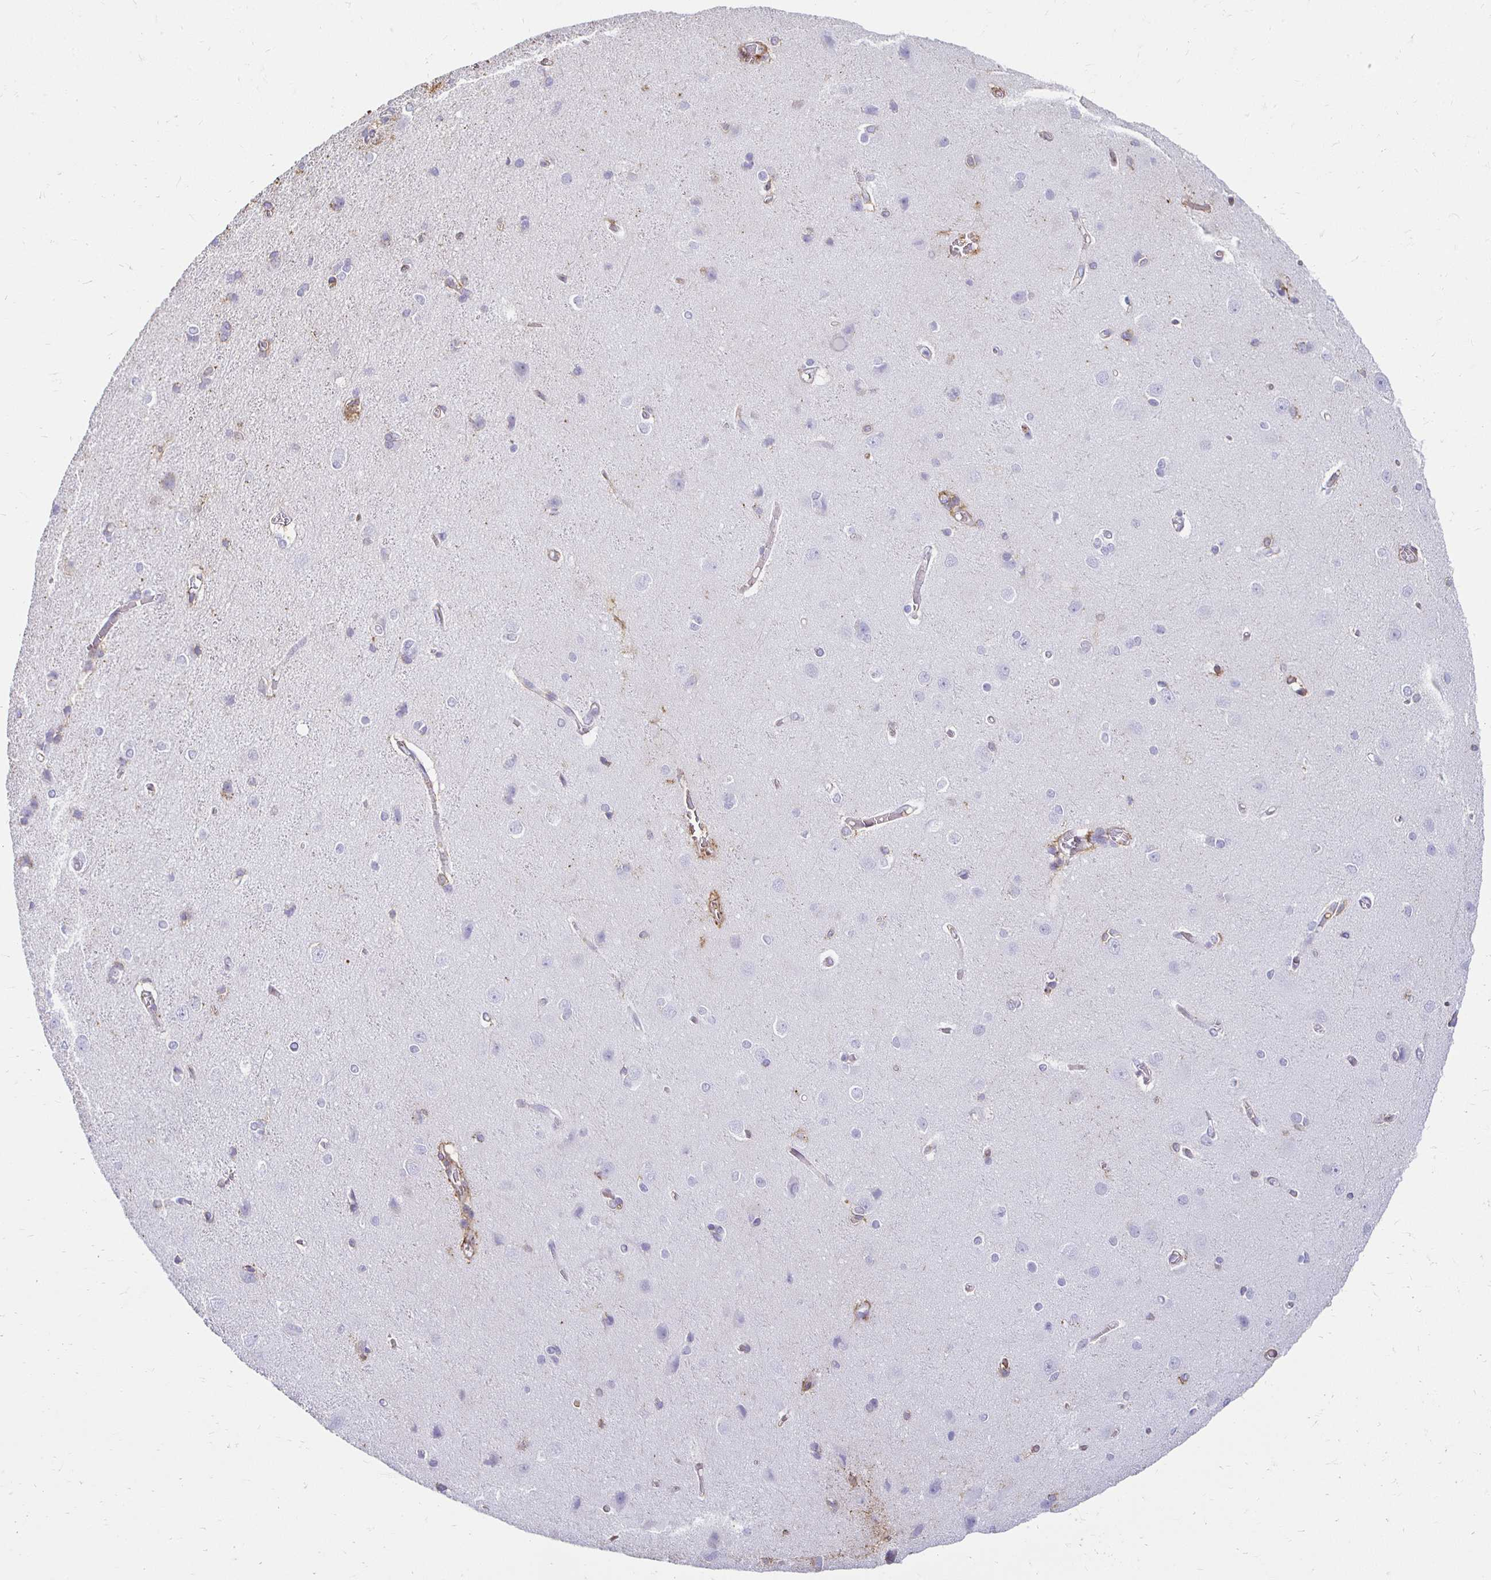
{"staining": {"intensity": "weak", "quantity": "<25%", "location": "cytoplasmic/membranous"}, "tissue": "cerebral cortex", "cell_type": "Endothelial cells", "image_type": "normal", "snomed": [{"axis": "morphology", "description": "Normal tissue, NOS"}, {"axis": "topography", "description": "Cerebral cortex"}], "caption": "Immunohistochemistry micrograph of unremarkable human cerebral cortex stained for a protein (brown), which reveals no expression in endothelial cells. (Immunohistochemistry (ihc), brightfield microscopy, high magnification).", "gene": "TAS1R3", "patient": {"sex": "male", "age": 37}}